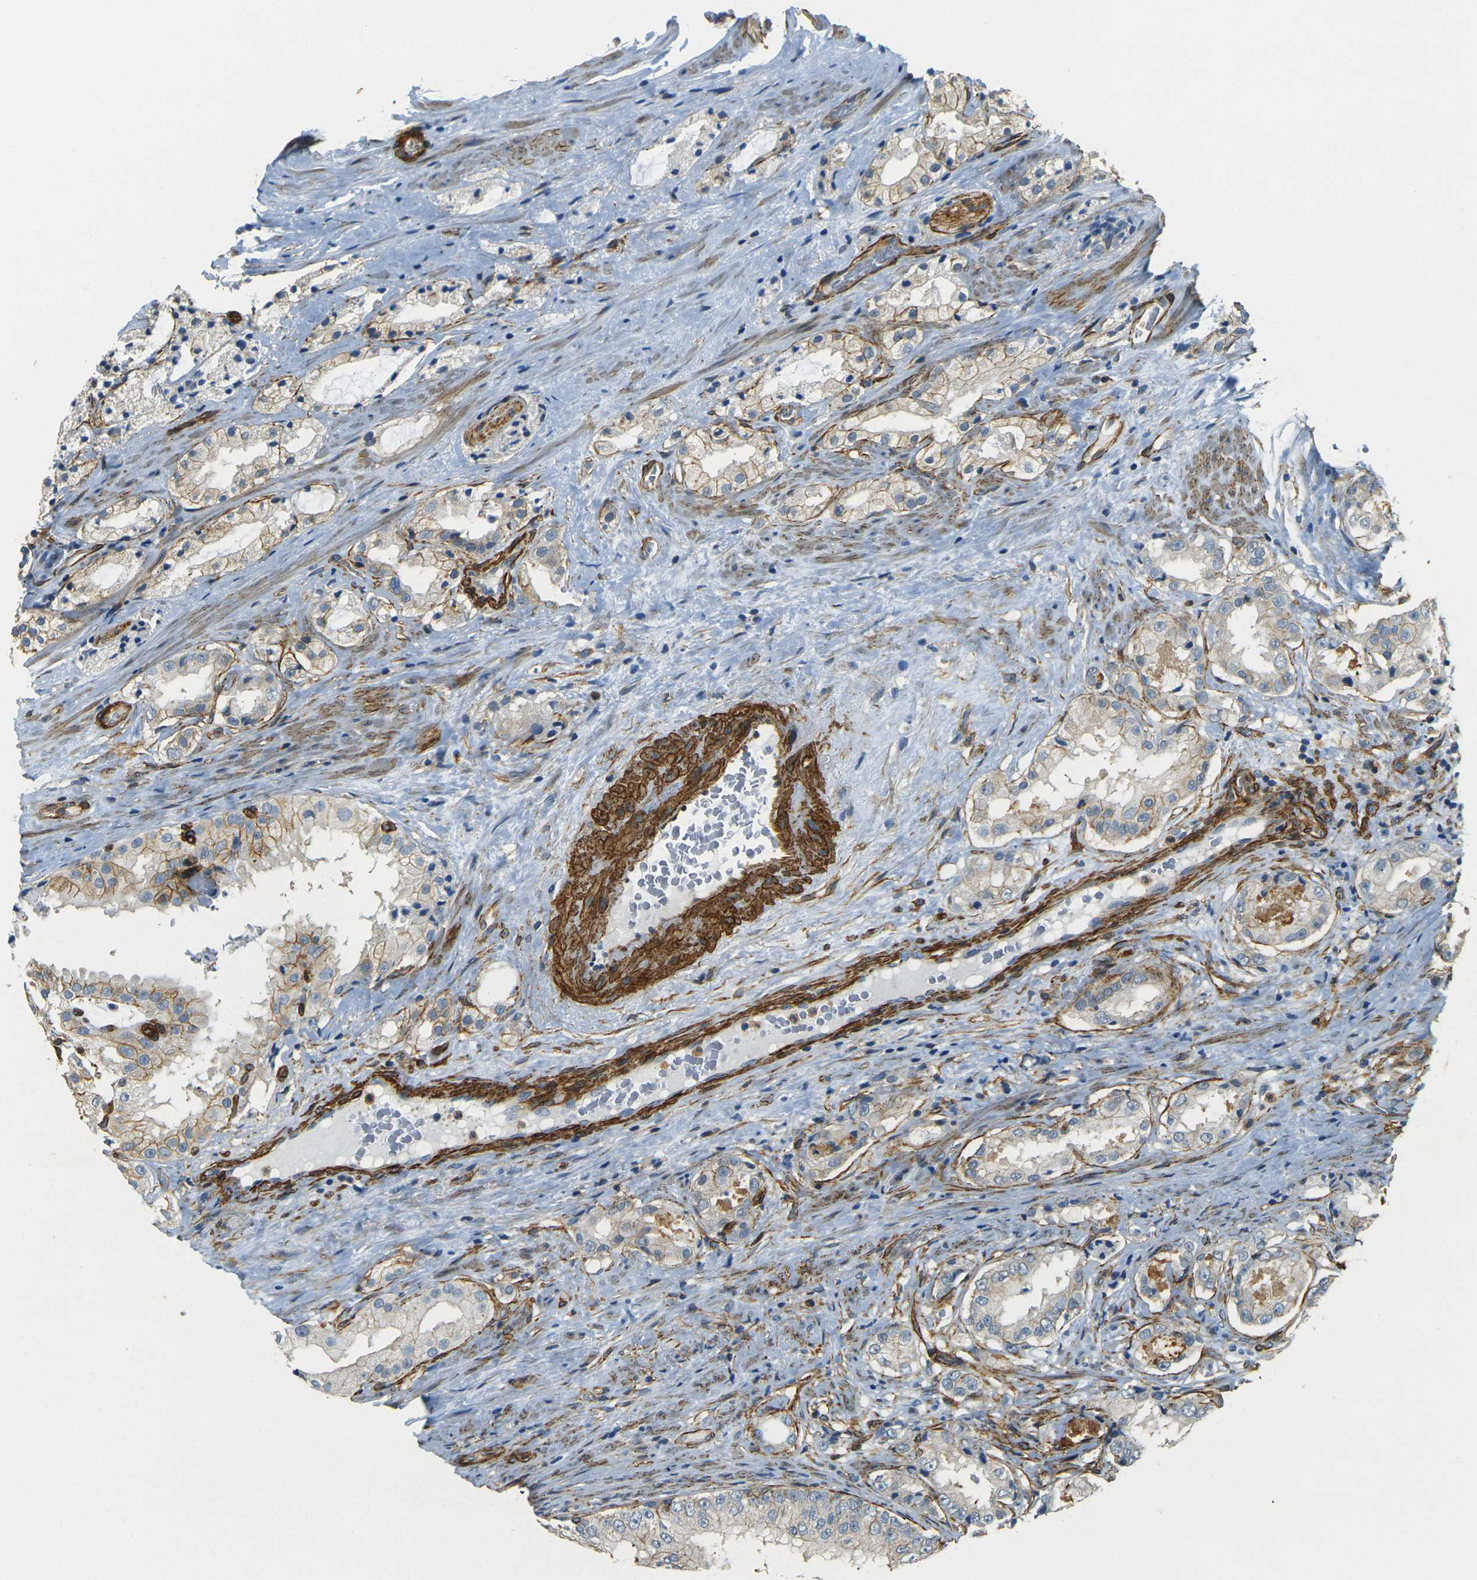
{"staining": {"intensity": "weak", "quantity": "<25%", "location": "cytoplasmic/membranous"}, "tissue": "prostate cancer", "cell_type": "Tumor cells", "image_type": "cancer", "snomed": [{"axis": "morphology", "description": "Adenocarcinoma, High grade"}, {"axis": "topography", "description": "Prostate"}], "caption": "Prostate cancer was stained to show a protein in brown. There is no significant positivity in tumor cells.", "gene": "EPHA7", "patient": {"sex": "male", "age": 73}}